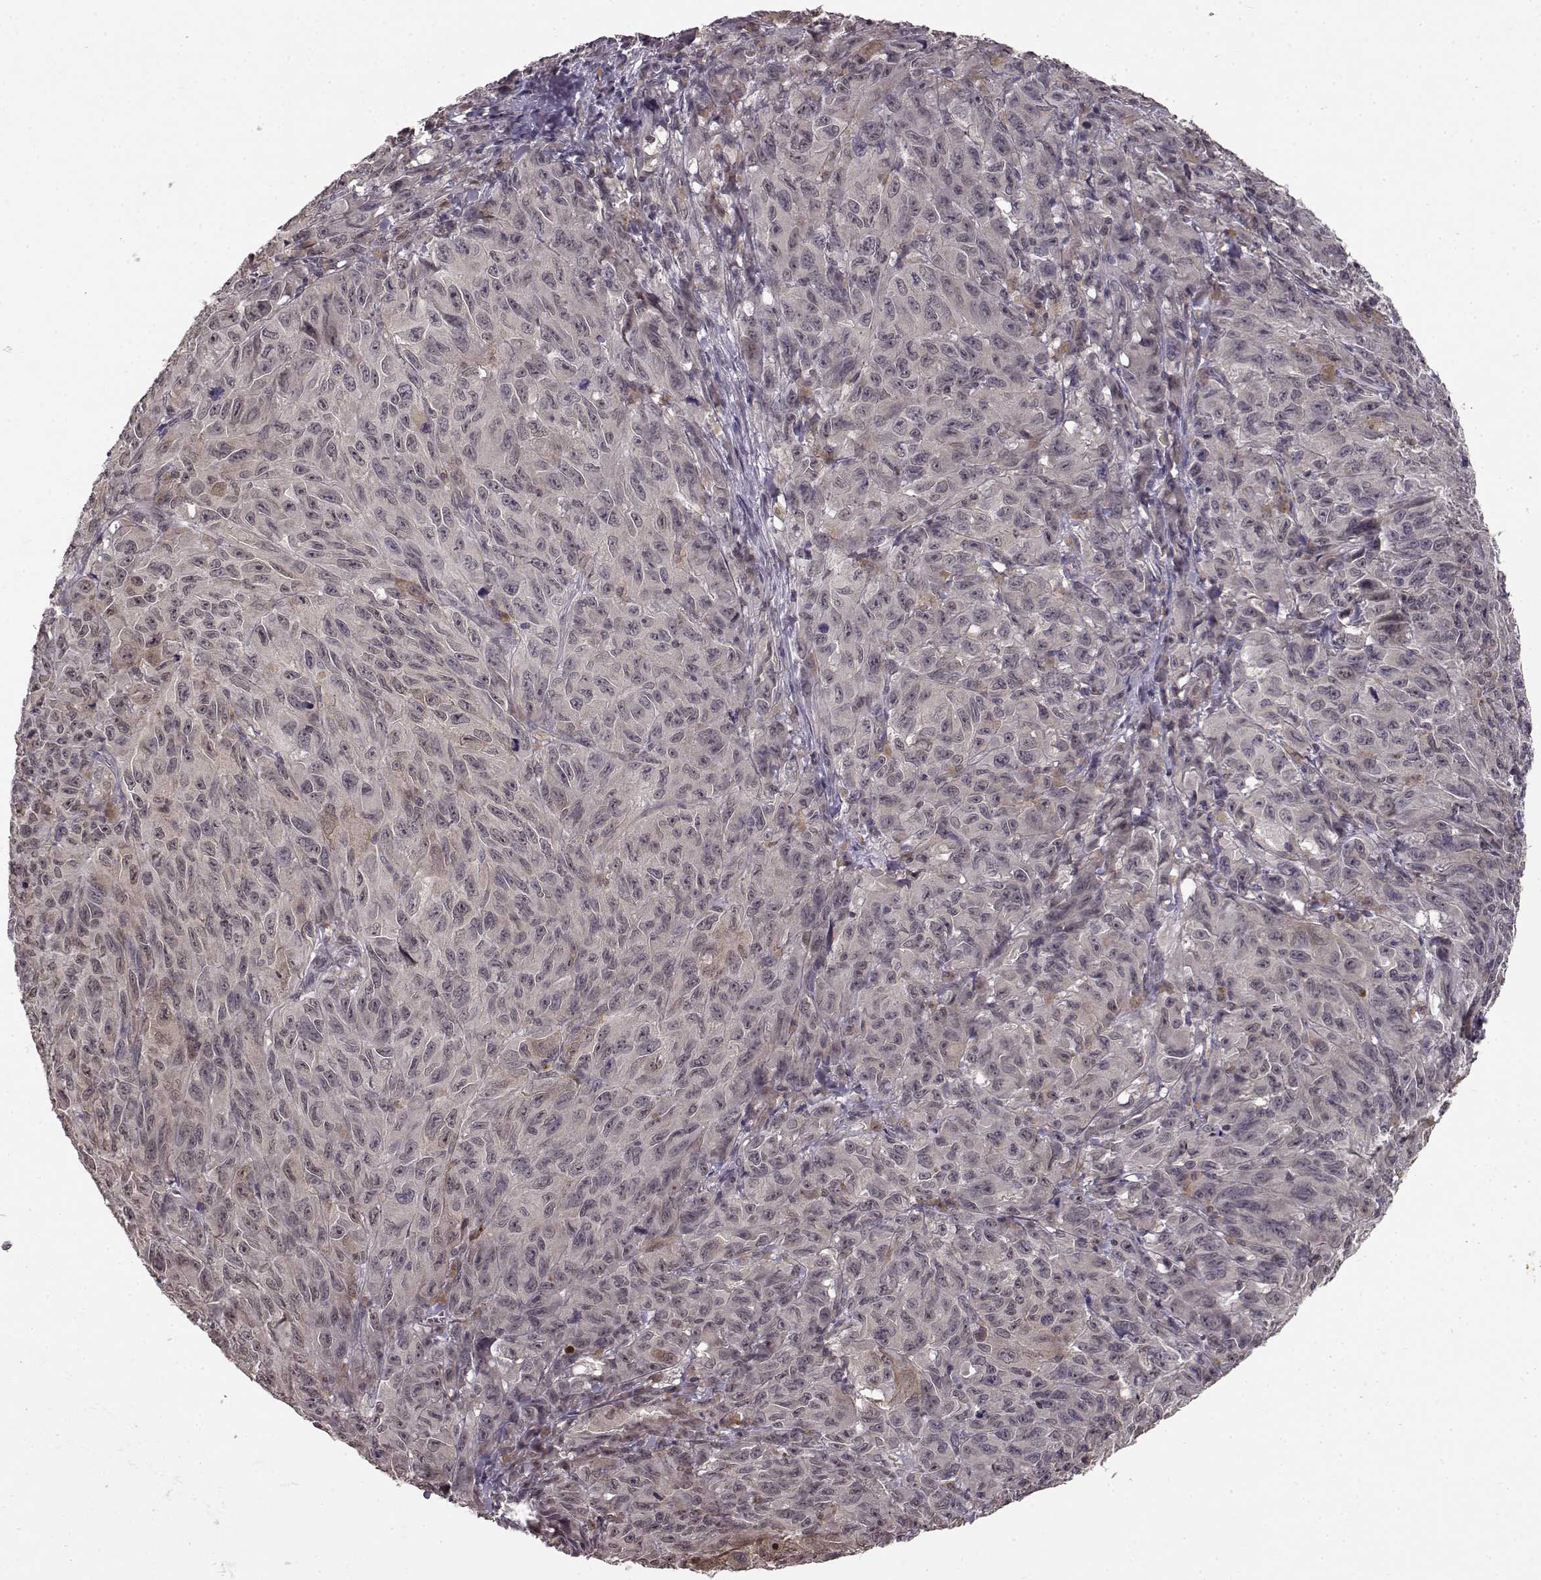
{"staining": {"intensity": "negative", "quantity": "none", "location": "none"}, "tissue": "melanoma", "cell_type": "Tumor cells", "image_type": "cancer", "snomed": [{"axis": "morphology", "description": "Malignant melanoma, NOS"}, {"axis": "topography", "description": "Vulva, labia, clitoris and Bartholin´s gland, NO"}], "caption": "DAB (3,3'-diaminobenzidine) immunohistochemical staining of malignant melanoma demonstrates no significant positivity in tumor cells.", "gene": "NTRK2", "patient": {"sex": "female", "age": 75}}